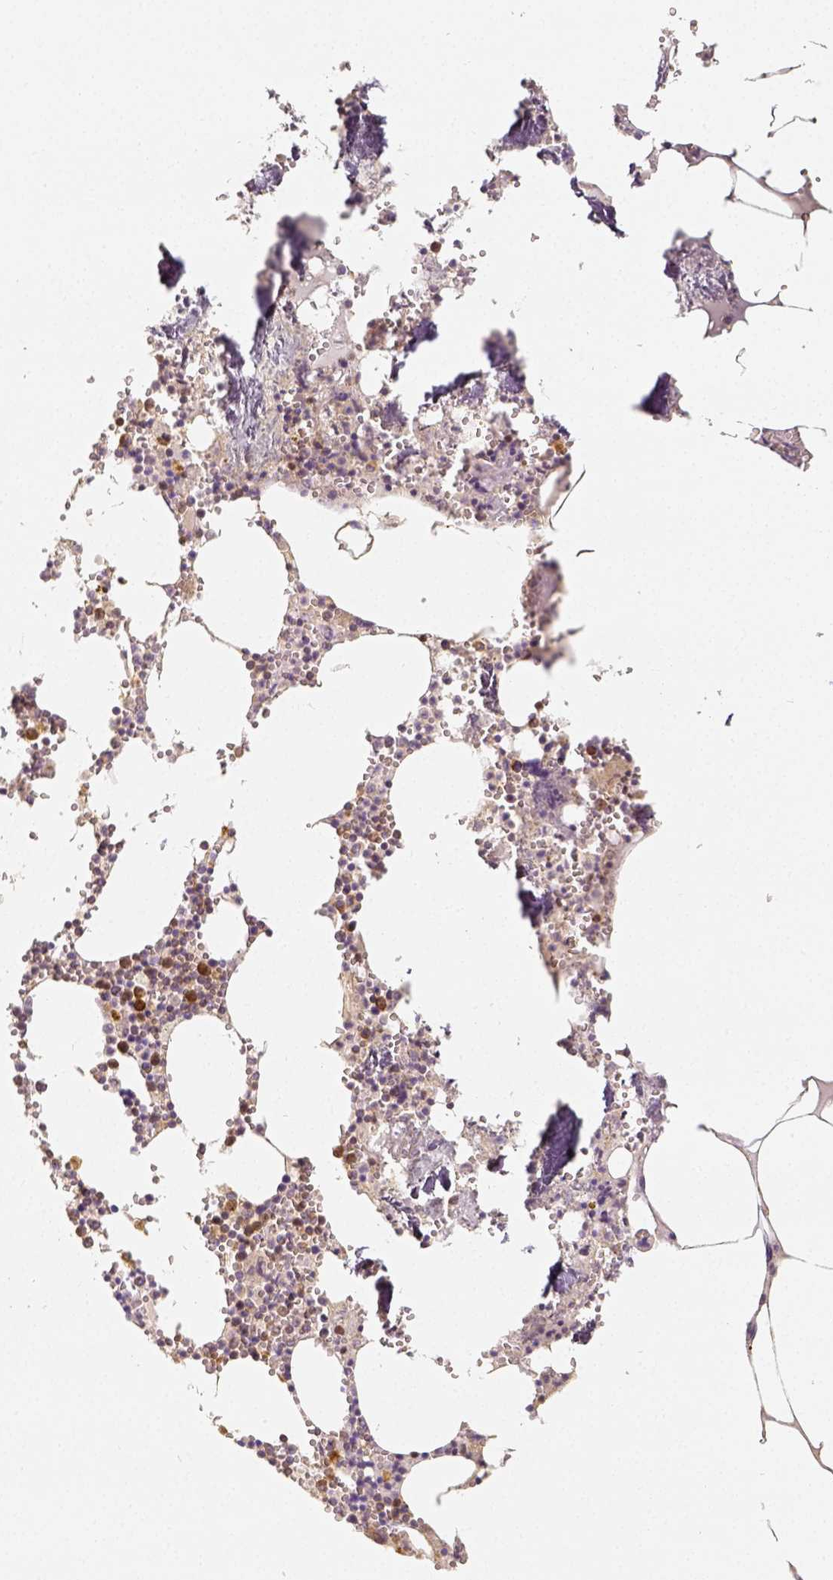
{"staining": {"intensity": "moderate", "quantity": "<25%", "location": "cytoplasmic/membranous"}, "tissue": "bone marrow", "cell_type": "Hematopoietic cells", "image_type": "normal", "snomed": [{"axis": "morphology", "description": "Normal tissue, NOS"}, {"axis": "topography", "description": "Bone marrow"}], "caption": "IHC (DAB (3,3'-diaminobenzidine)) staining of benign human bone marrow reveals moderate cytoplasmic/membranous protein expression in approximately <25% of hematopoietic cells.", "gene": "PGAM5", "patient": {"sex": "male", "age": 54}}